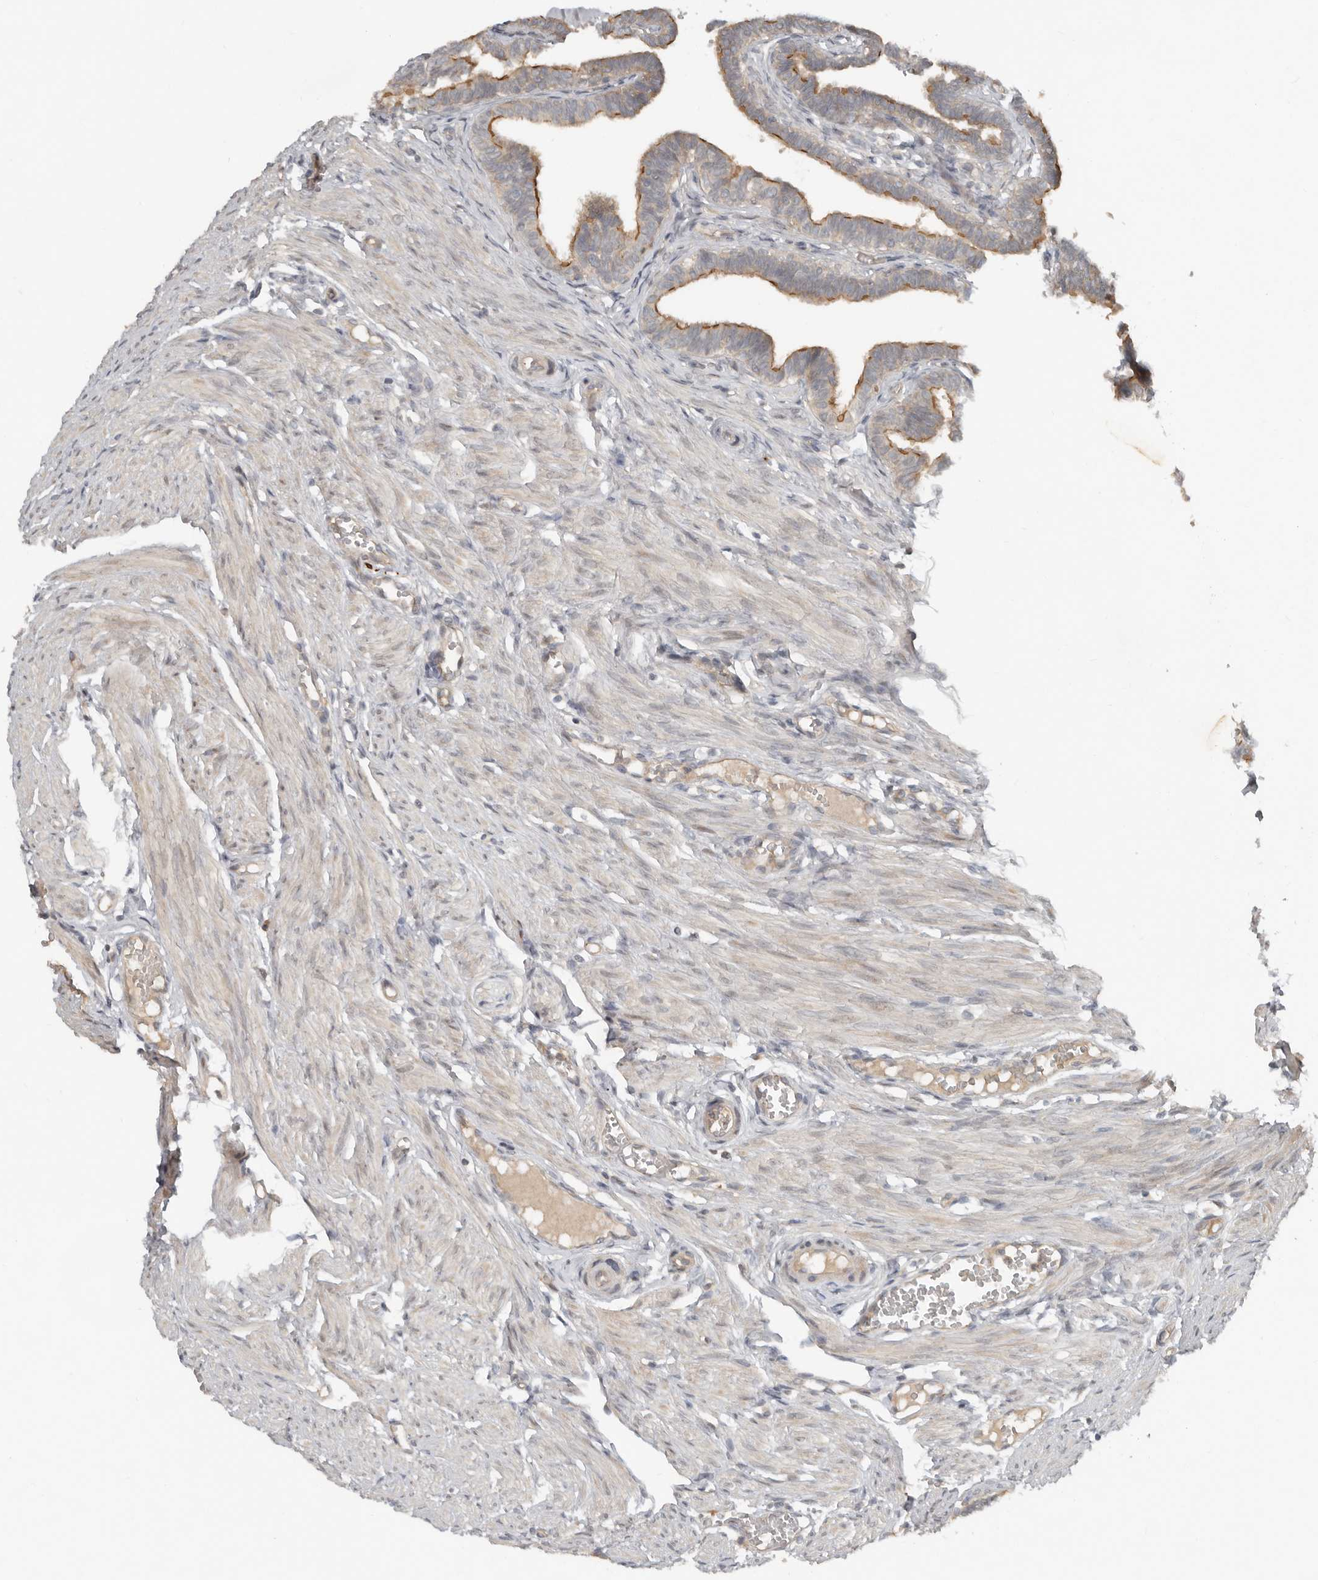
{"staining": {"intensity": "moderate", "quantity": "<25%", "location": "cytoplasmic/membranous"}, "tissue": "fallopian tube", "cell_type": "Glandular cells", "image_type": "normal", "snomed": [{"axis": "morphology", "description": "Normal tissue, NOS"}, {"axis": "topography", "description": "Fallopian tube"}, {"axis": "topography", "description": "Ovary"}], "caption": "Benign fallopian tube was stained to show a protein in brown. There is low levels of moderate cytoplasmic/membranous staining in about <25% of glandular cells. (IHC, brightfield microscopy, high magnification).", "gene": "TEAD3", "patient": {"sex": "female", "age": 23}}